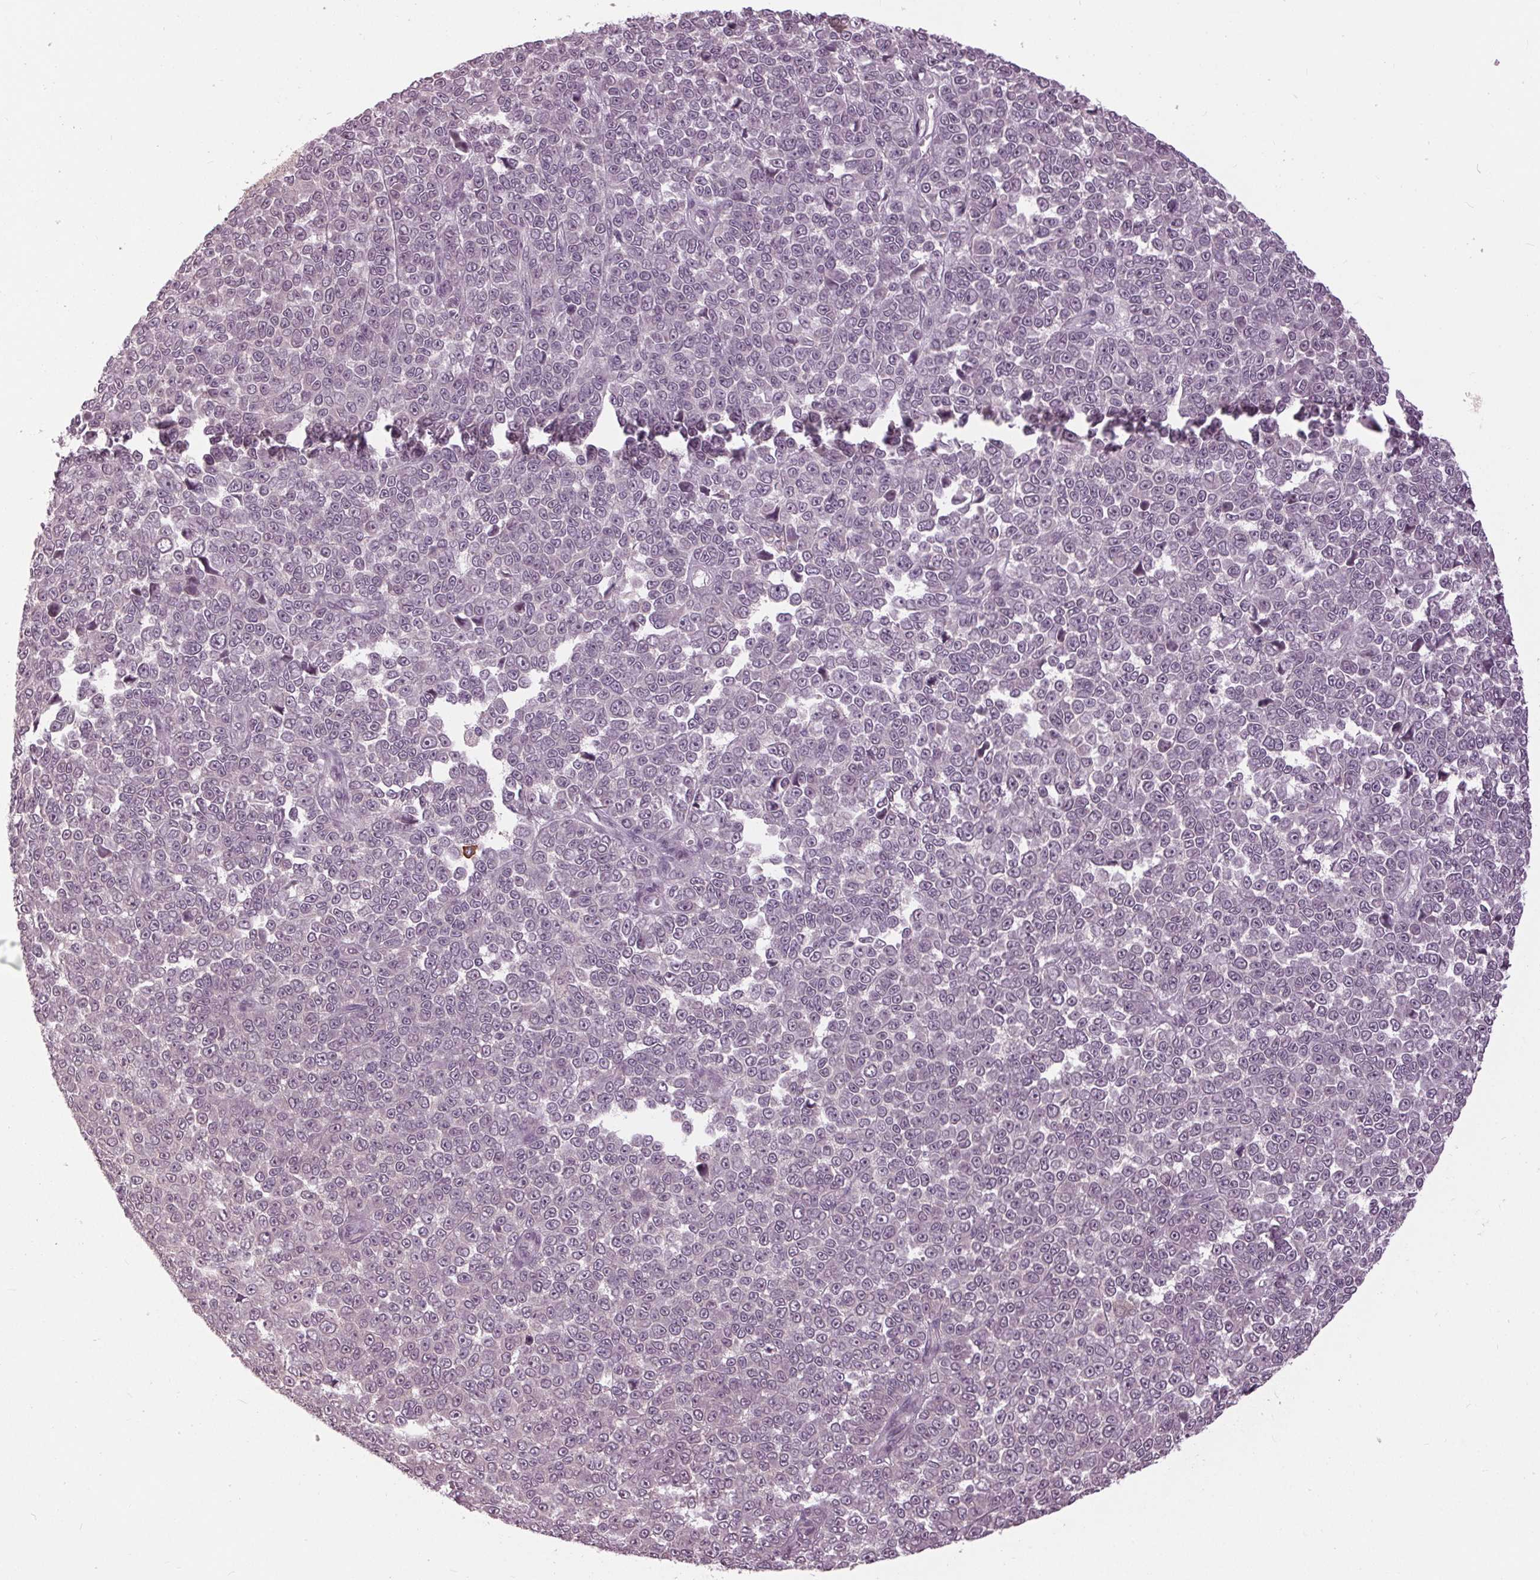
{"staining": {"intensity": "negative", "quantity": "none", "location": "none"}, "tissue": "melanoma", "cell_type": "Tumor cells", "image_type": "cancer", "snomed": [{"axis": "morphology", "description": "Malignant melanoma, NOS"}, {"axis": "topography", "description": "Skin"}], "caption": "Immunohistochemistry histopathology image of human melanoma stained for a protein (brown), which displays no staining in tumor cells.", "gene": "SIGLEC6", "patient": {"sex": "female", "age": 95}}